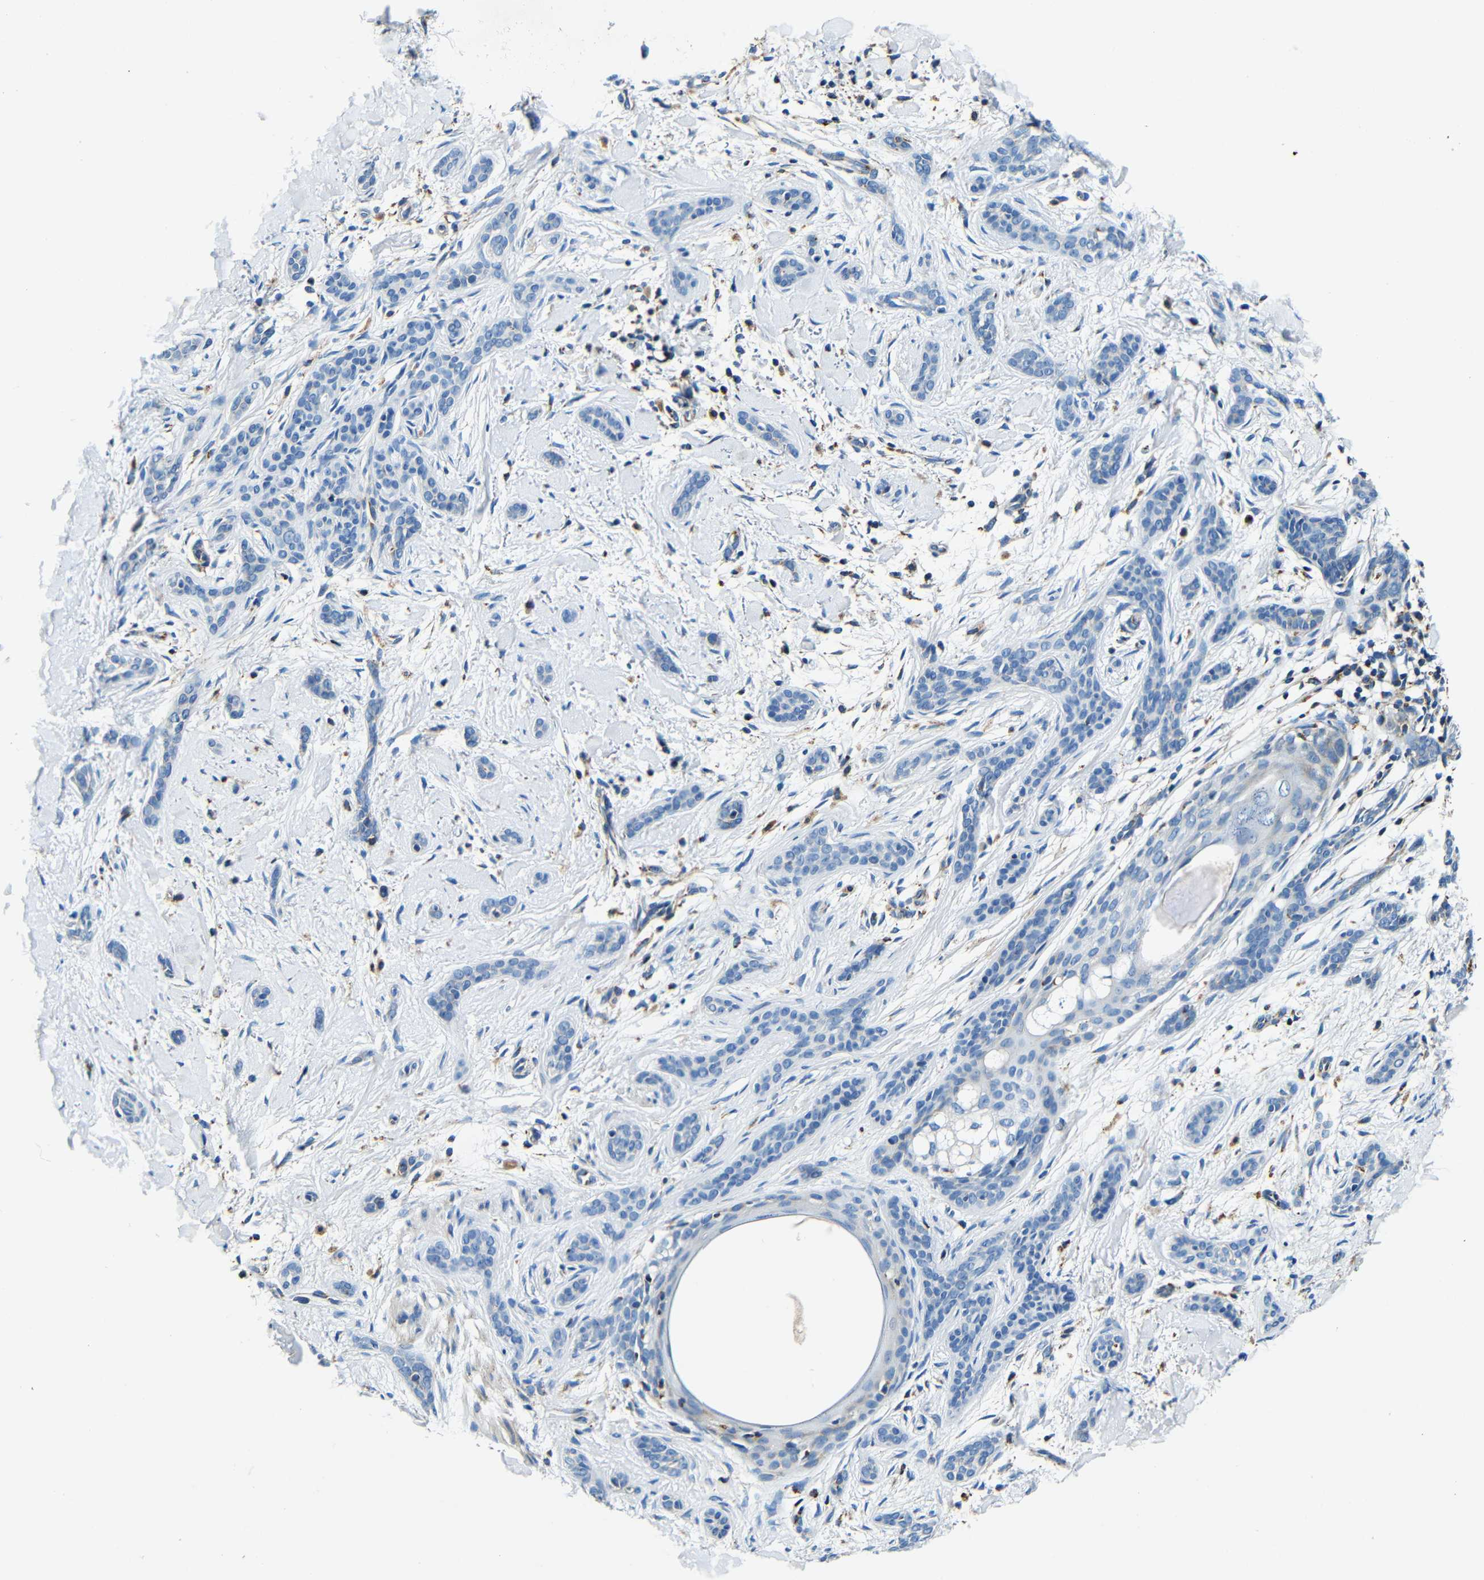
{"staining": {"intensity": "negative", "quantity": "none", "location": "none"}, "tissue": "skin cancer", "cell_type": "Tumor cells", "image_type": "cancer", "snomed": [{"axis": "morphology", "description": "Basal cell carcinoma"}, {"axis": "morphology", "description": "Adnexal tumor, benign"}, {"axis": "topography", "description": "Skin"}], "caption": "High power microscopy image of an immunohistochemistry (IHC) photomicrograph of skin cancer (basal cell carcinoma), revealing no significant staining in tumor cells. (DAB immunohistochemistry (IHC) with hematoxylin counter stain).", "gene": "GALNT18", "patient": {"sex": "female", "age": 42}}